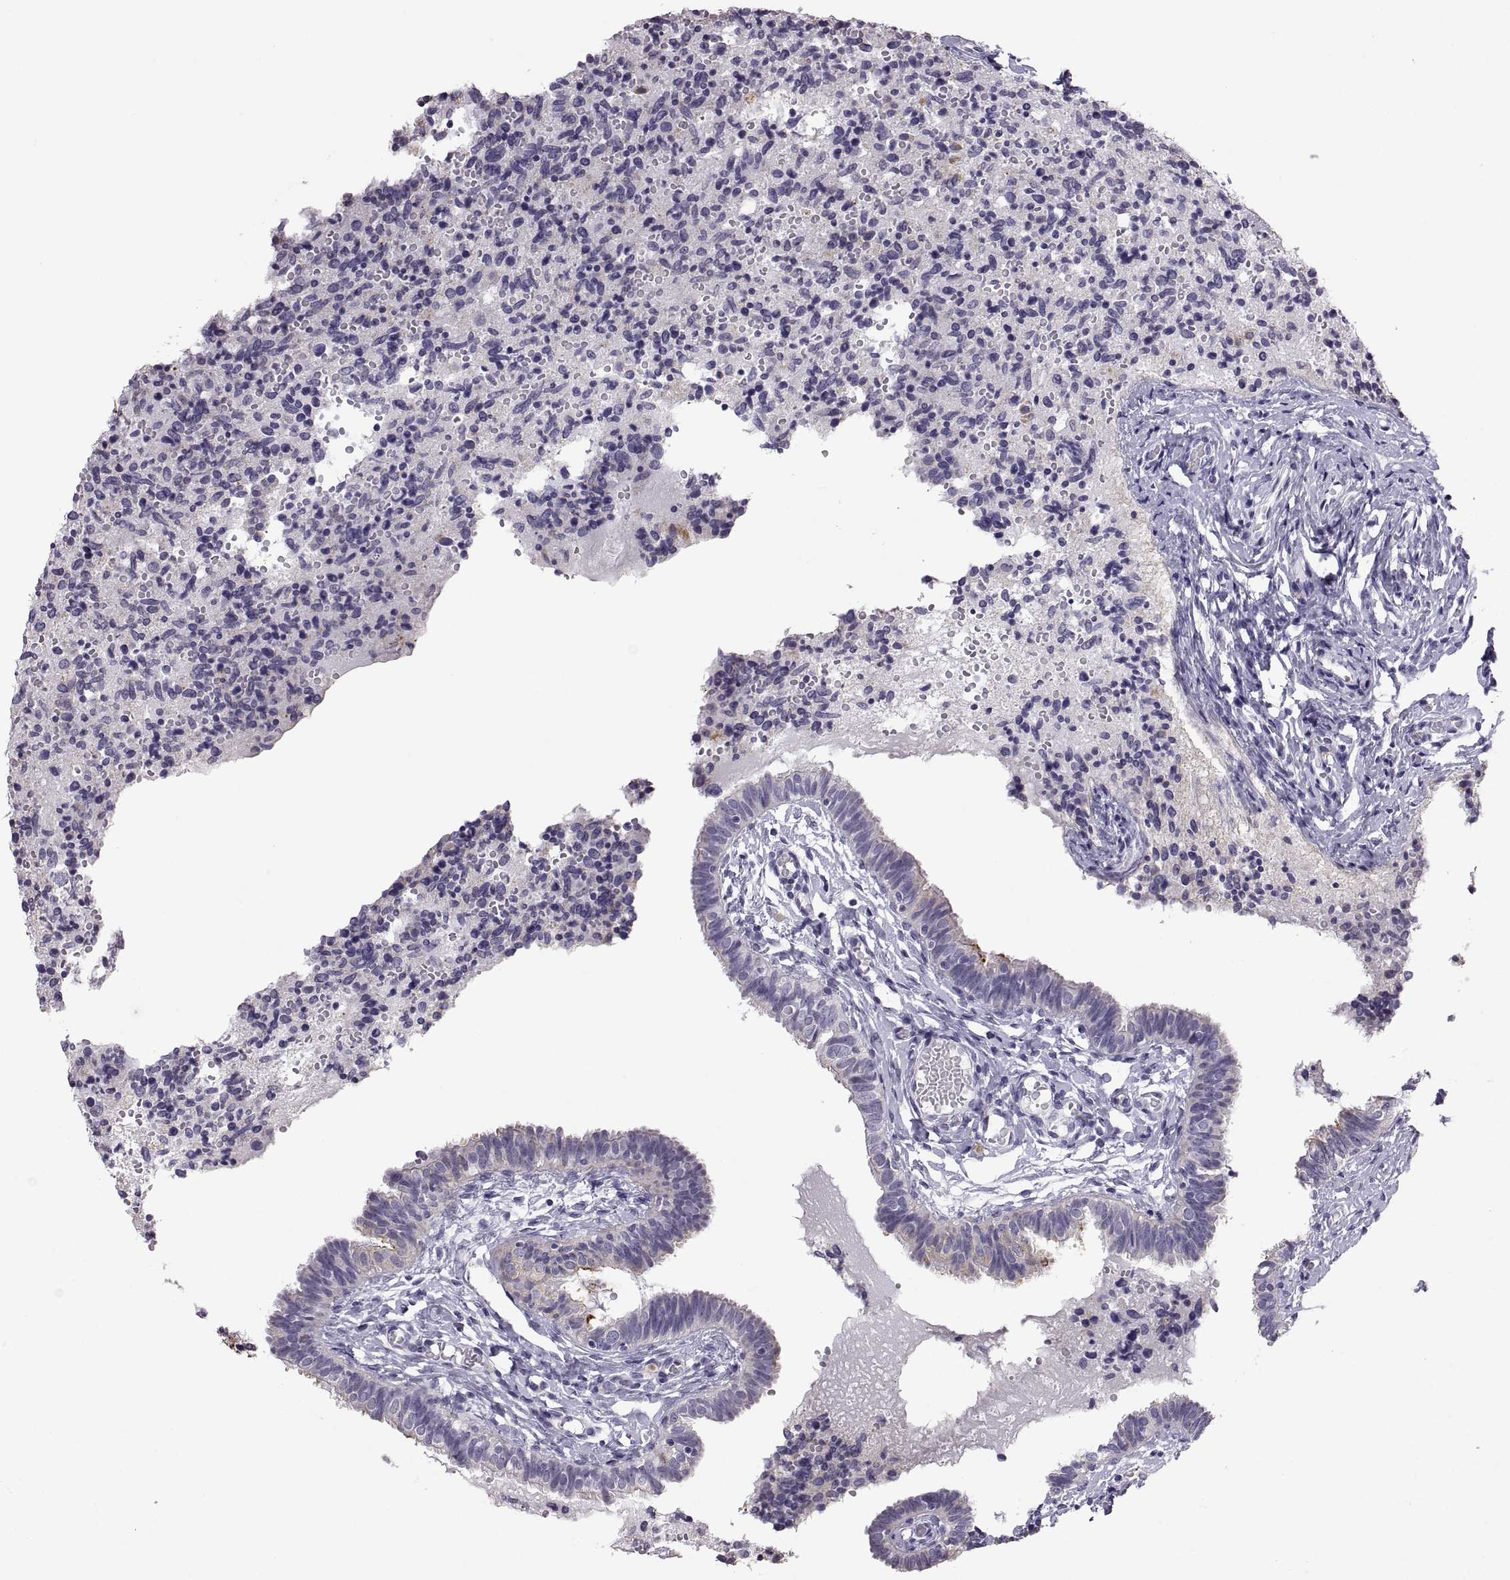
{"staining": {"intensity": "moderate", "quantity": "<25%", "location": "cytoplasmic/membranous"}, "tissue": "fallopian tube", "cell_type": "Glandular cells", "image_type": "normal", "snomed": [{"axis": "morphology", "description": "Normal tissue, NOS"}, {"axis": "topography", "description": "Fallopian tube"}], "caption": "Glandular cells reveal low levels of moderate cytoplasmic/membranous expression in approximately <25% of cells in normal human fallopian tube. (IHC, brightfield microscopy, high magnification).", "gene": "FAM170A", "patient": {"sex": "female", "age": 47}}